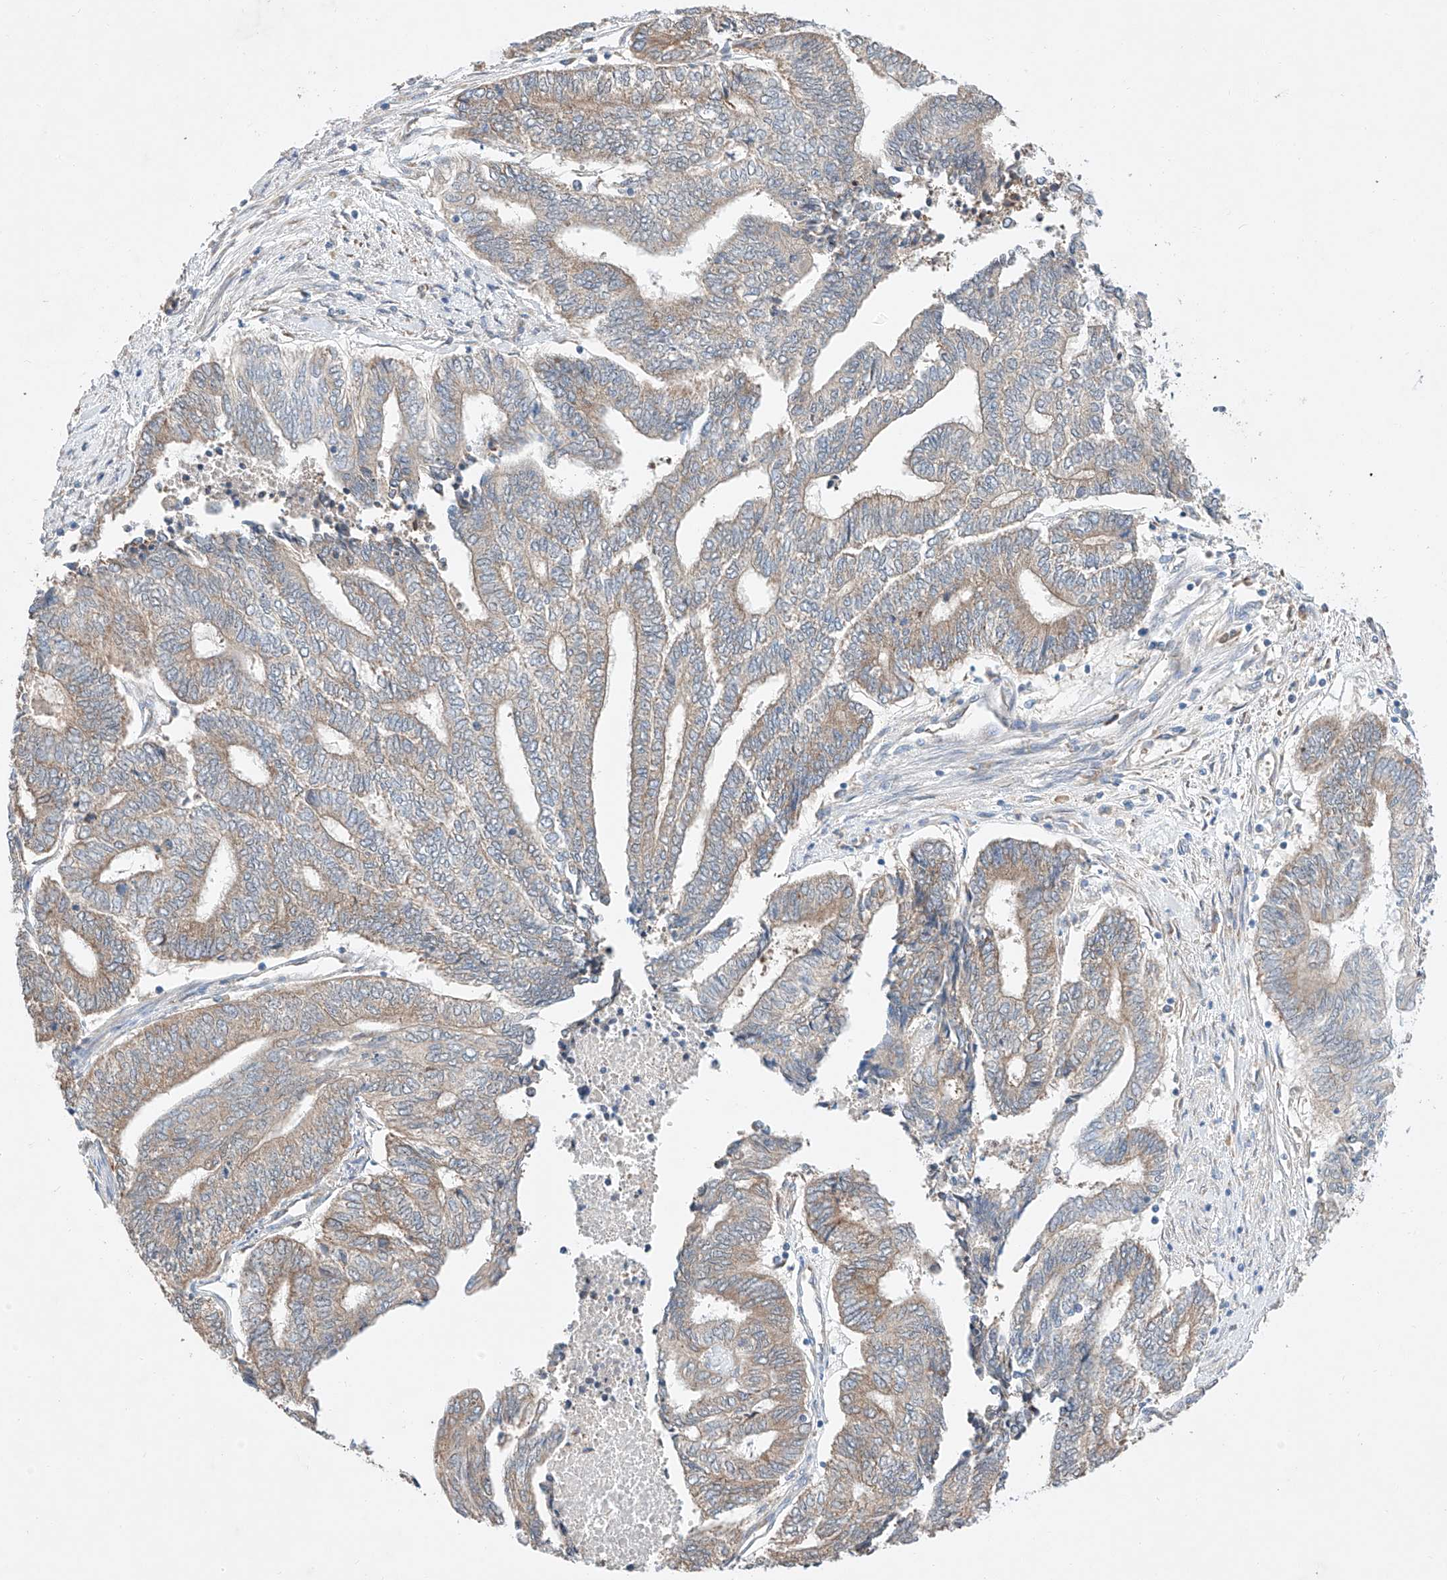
{"staining": {"intensity": "moderate", "quantity": ">75%", "location": "cytoplasmic/membranous"}, "tissue": "endometrial cancer", "cell_type": "Tumor cells", "image_type": "cancer", "snomed": [{"axis": "morphology", "description": "Adenocarcinoma, NOS"}, {"axis": "topography", "description": "Uterus"}, {"axis": "topography", "description": "Endometrium"}], "caption": "Immunohistochemistry image of neoplastic tissue: endometrial cancer stained using immunohistochemistry (IHC) reveals medium levels of moderate protein expression localized specifically in the cytoplasmic/membranous of tumor cells, appearing as a cytoplasmic/membranous brown color.", "gene": "C6orf118", "patient": {"sex": "female", "age": 70}}